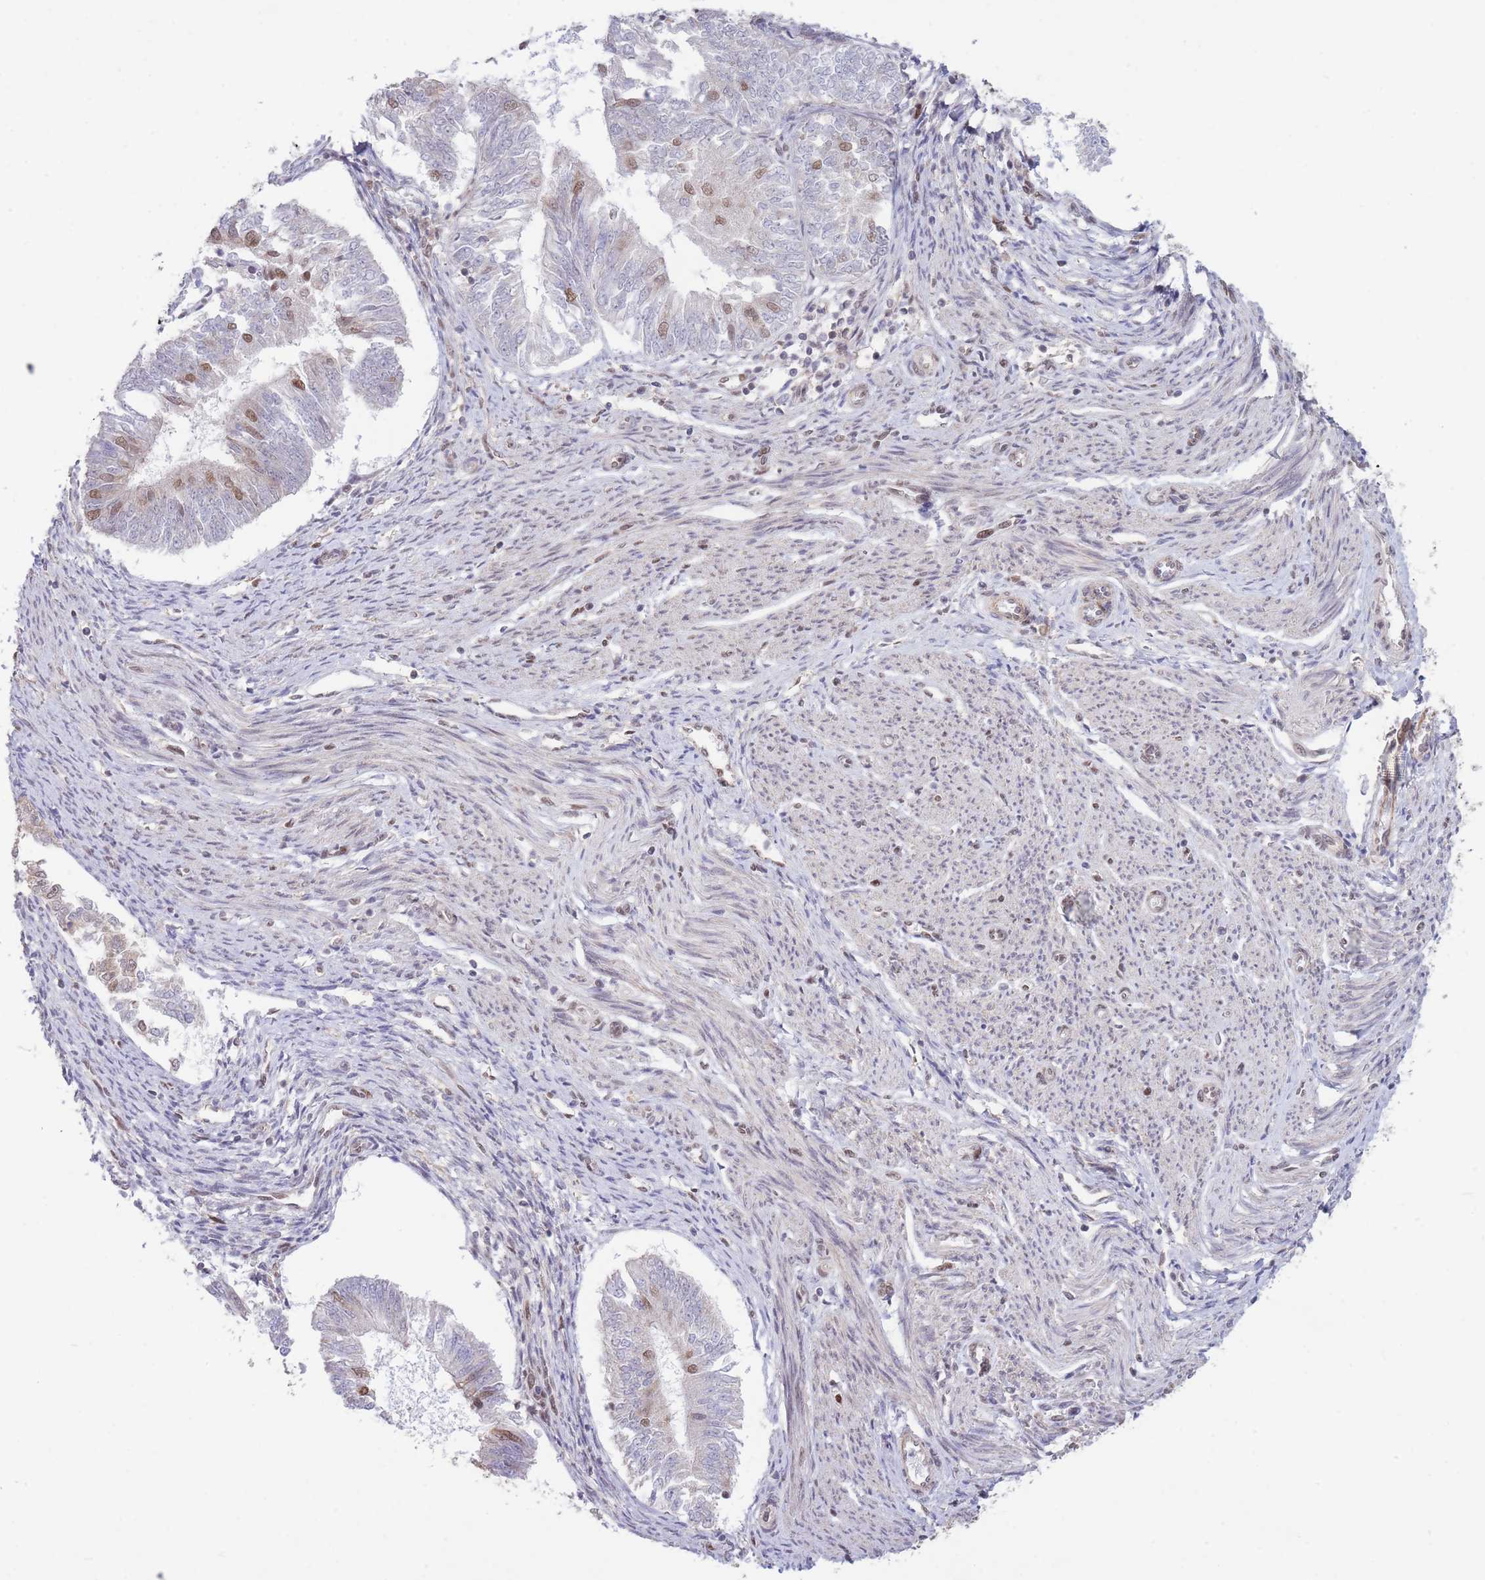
{"staining": {"intensity": "moderate", "quantity": "<25%", "location": "nuclear"}, "tissue": "endometrial cancer", "cell_type": "Tumor cells", "image_type": "cancer", "snomed": [{"axis": "morphology", "description": "Adenocarcinoma, NOS"}, {"axis": "topography", "description": "Endometrium"}], "caption": "High-power microscopy captured an IHC image of adenocarcinoma (endometrial), revealing moderate nuclear expression in about <25% of tumor cells.", "gene": "CARD8", "patient": {"sex": "female", "age": 58}}